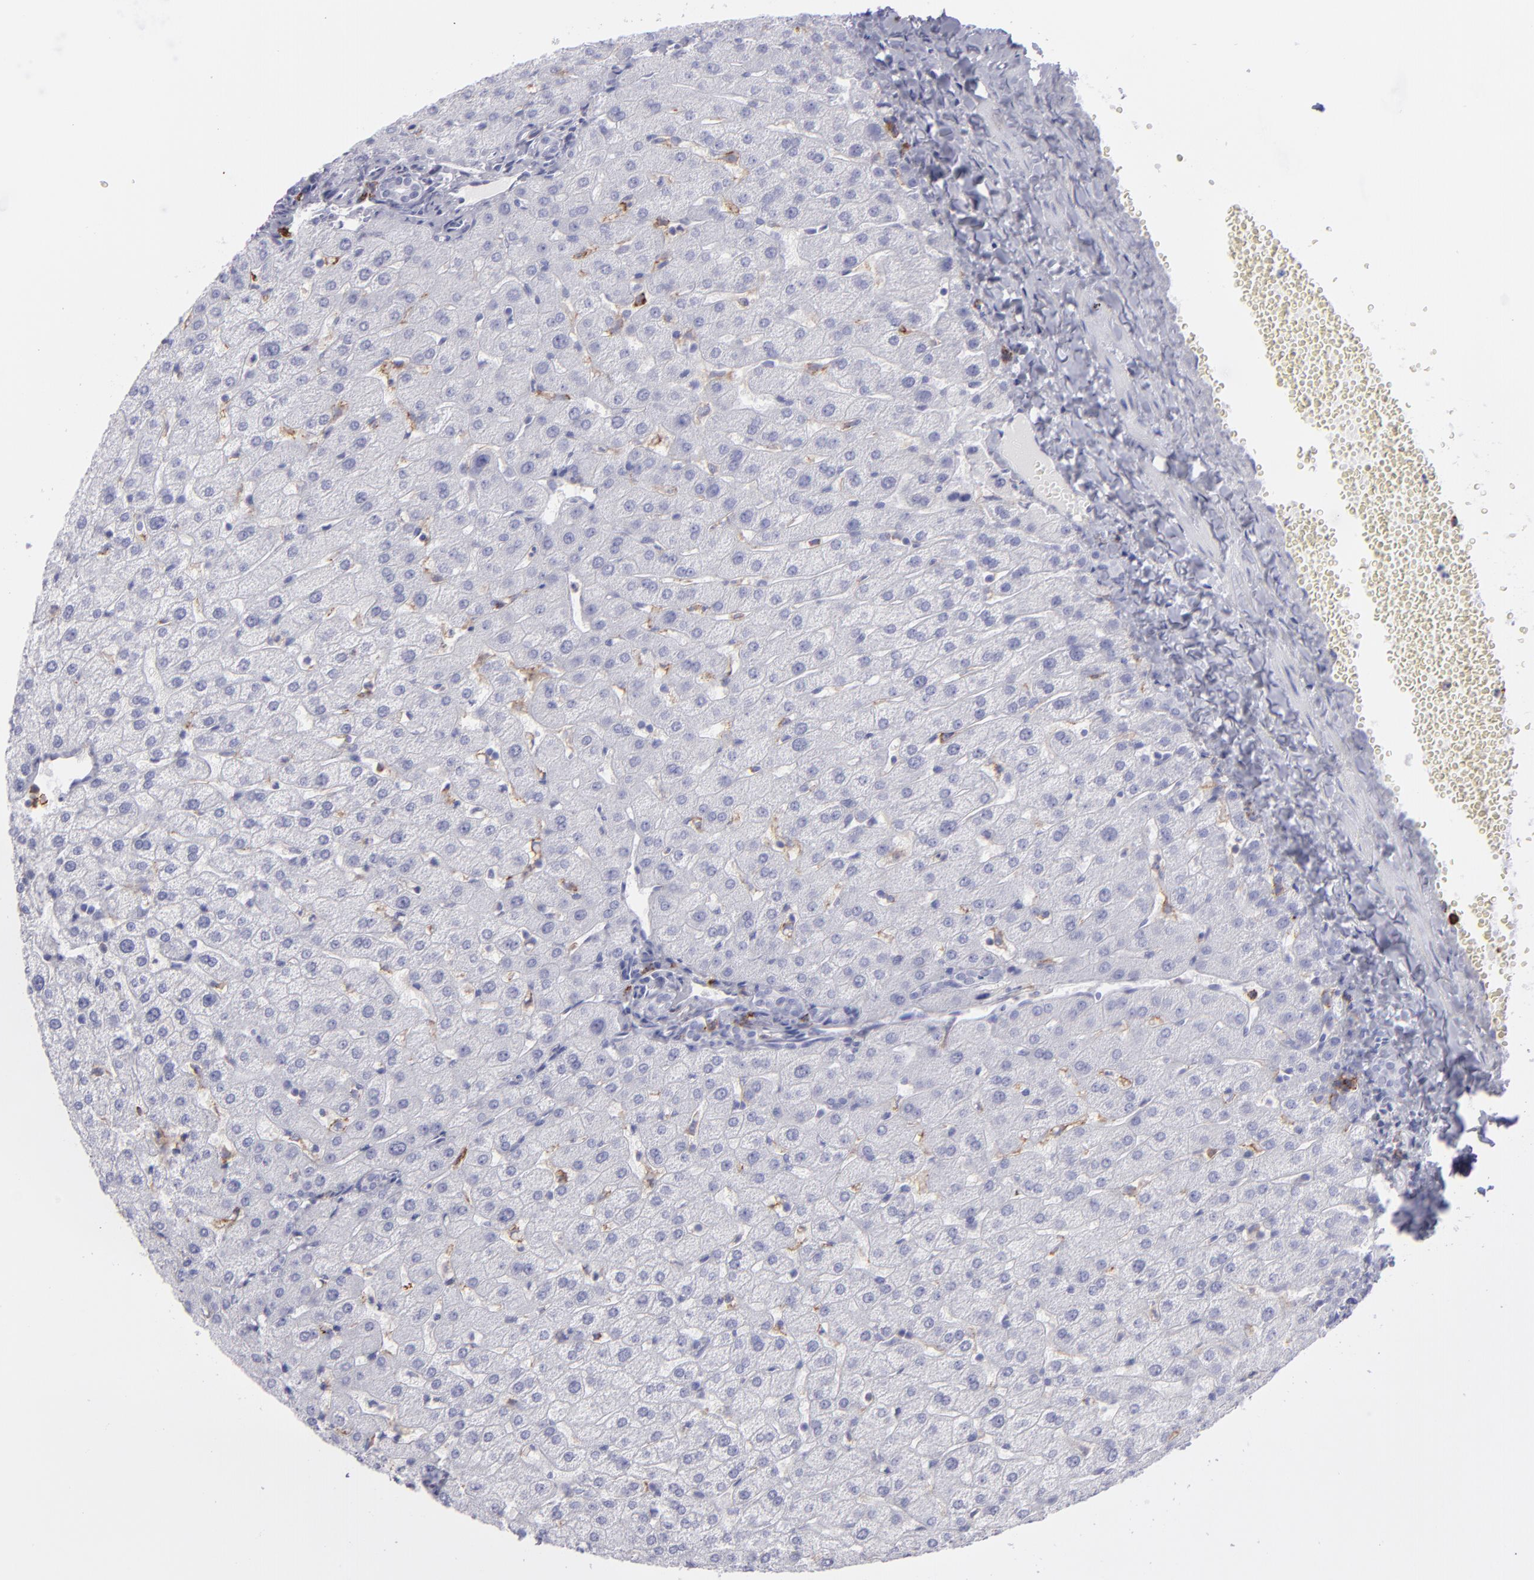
{"staining": {"intensity": "negative", "quantity": "none", "location": "none"}, "tissue": "liver", "cell_type": "Cholangiocytes", "image_type": "normal", "snomed": [{"axis": "morphology", "description": "Normal tissue, NOS"}, {"axis": "morphology", "description": "Fibrosis, NOS"}, {"axis": "topography", "description": "Liver"}], "caption": "IHC photomicrograph of normal liver stained for a protein (brown), which demonstrates no expression in cholangiocytes. (DAB immunohistochemistry with hematoxylin counter stain).", "gene": "SELPLG", "patient": {"sex": "female", "age": 29}}